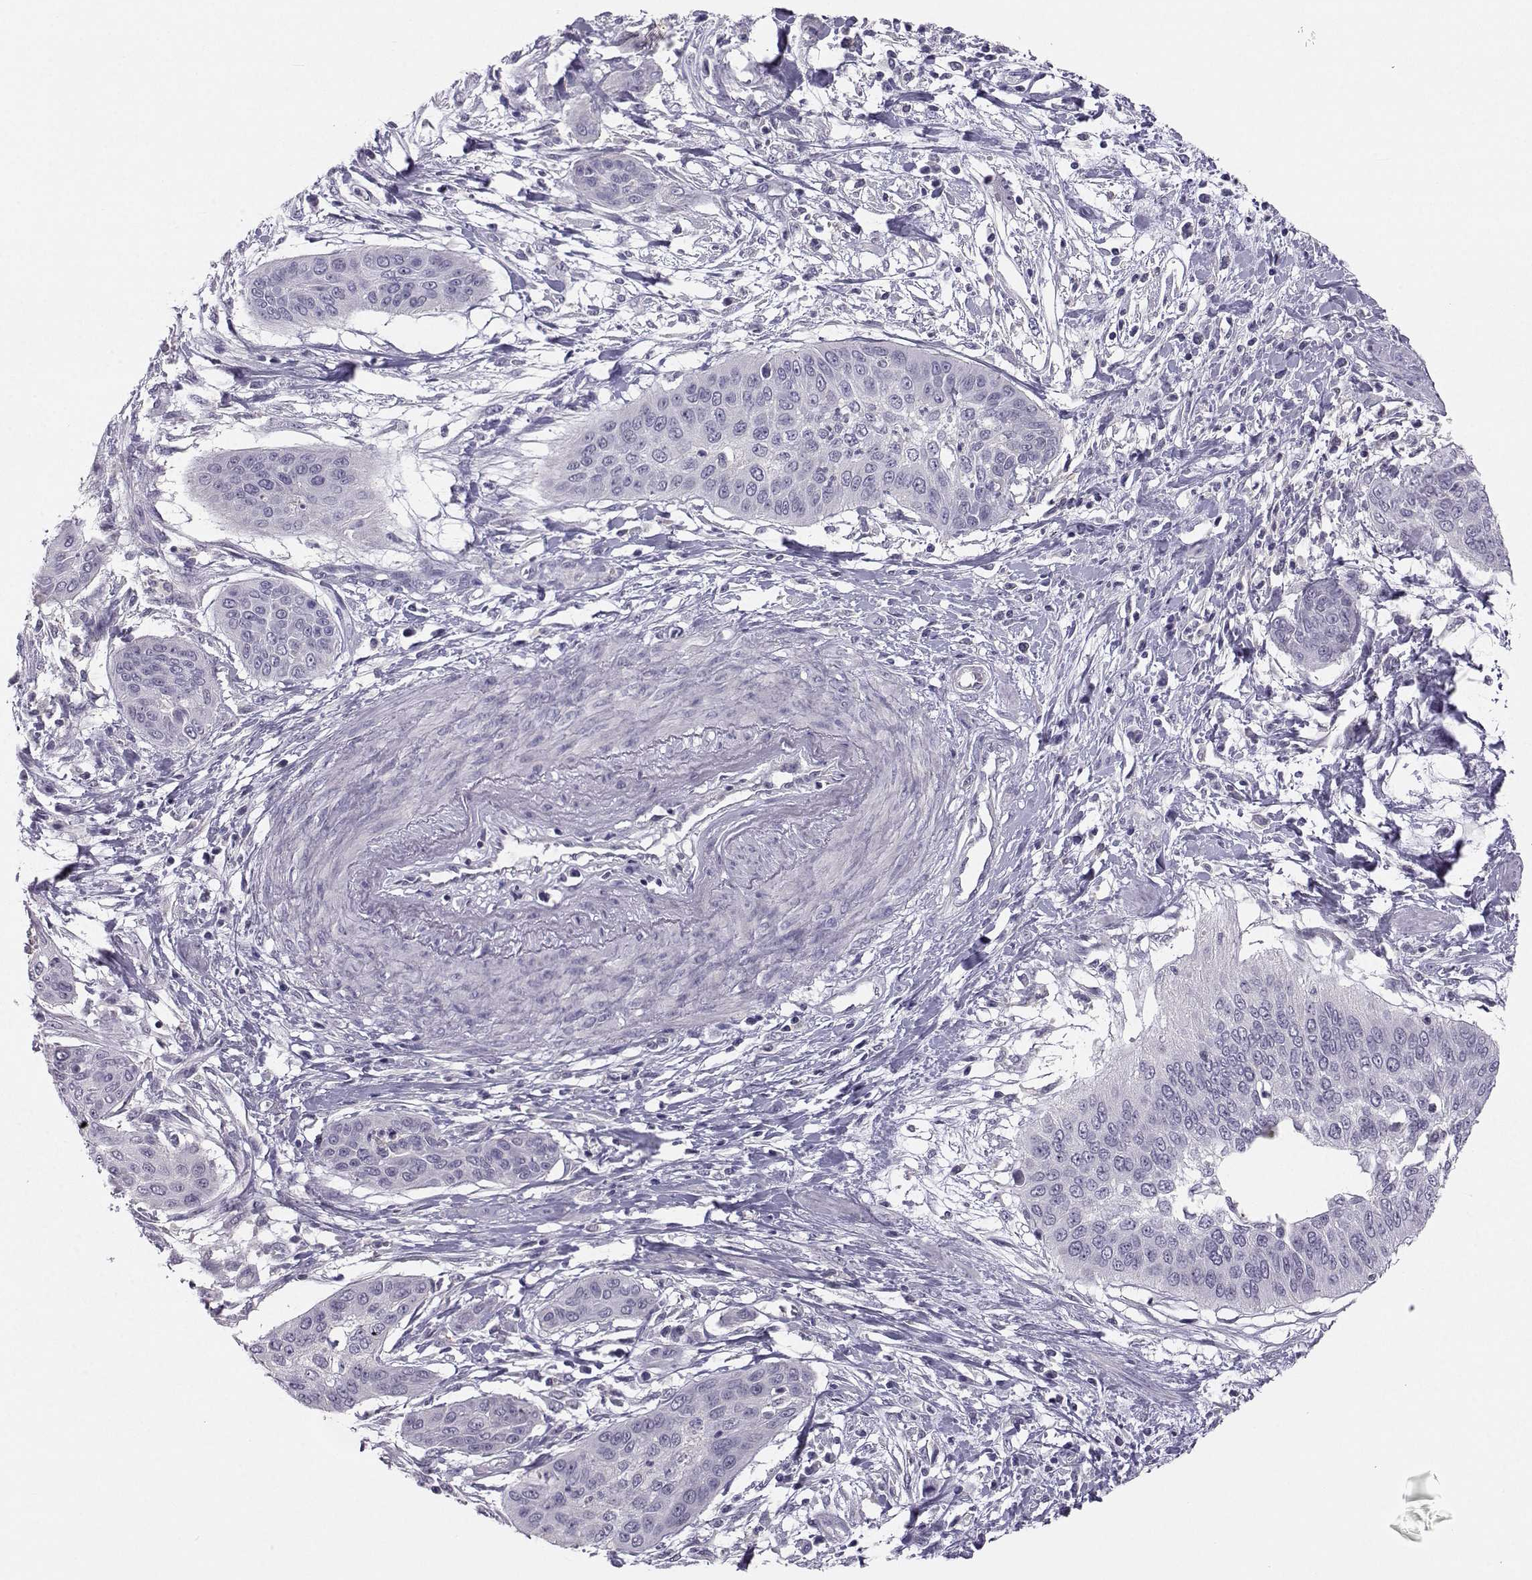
{"staining": {"intensity": "negative", "quantity": "none", "location": "none"}, "tissue": "cervical cancer", "cell_type": "Tumor cells", "image_type": "cancer", "snomed": [{"axis": "morphology", "description": "Squamous cell carcinoma, NOS"}, {"axis": "topography", "description": "Cervix"}], "caption": "Protein analysis of cervical squamous cell carcinoma reveals no significant positivity in tumor cells.", "gene": "MROH7", "patient": {"sex": "female", "age": 39}}